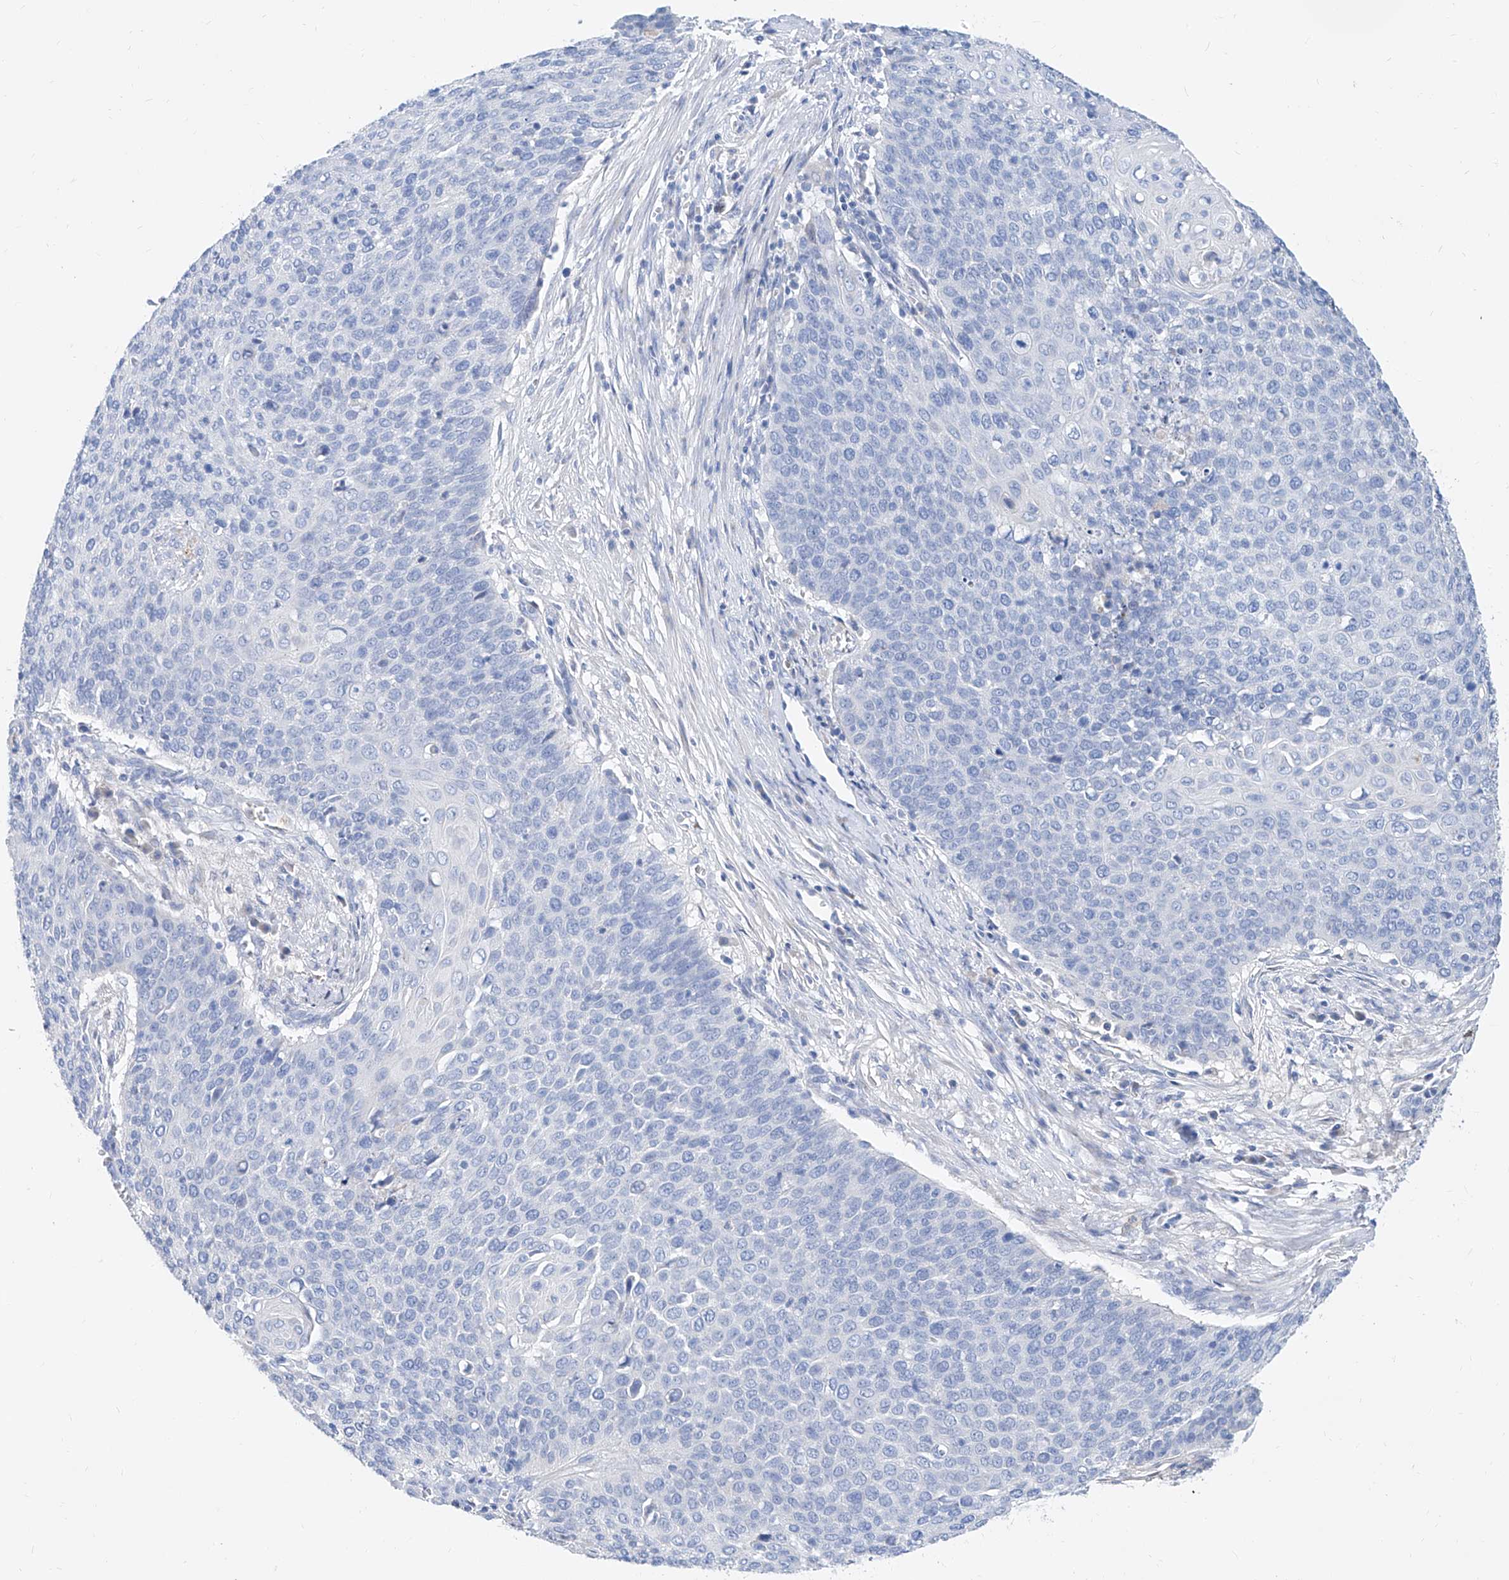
{"staining": {"intensity": "negative", "quantity": "none", "location": "none"}, "tissue": "cervical cancer", "cell_type": "Tumor cells", "image_type": "cancer", "snomed": [{"axis": "morphology", "description": "Squamous cell carcinoma, NOS"}, {"axis": "topography", "description": "Cervix"}], "caption": "This photomicrograph is of cervical cancer stained with immunohistochemistry (IHC) to label a protein in brown with the nuclei are counter-stained blue. There is no expression in tumor cells.", "gene": "SLC25A29", "patient": {"sex": "female", "age": 39}}